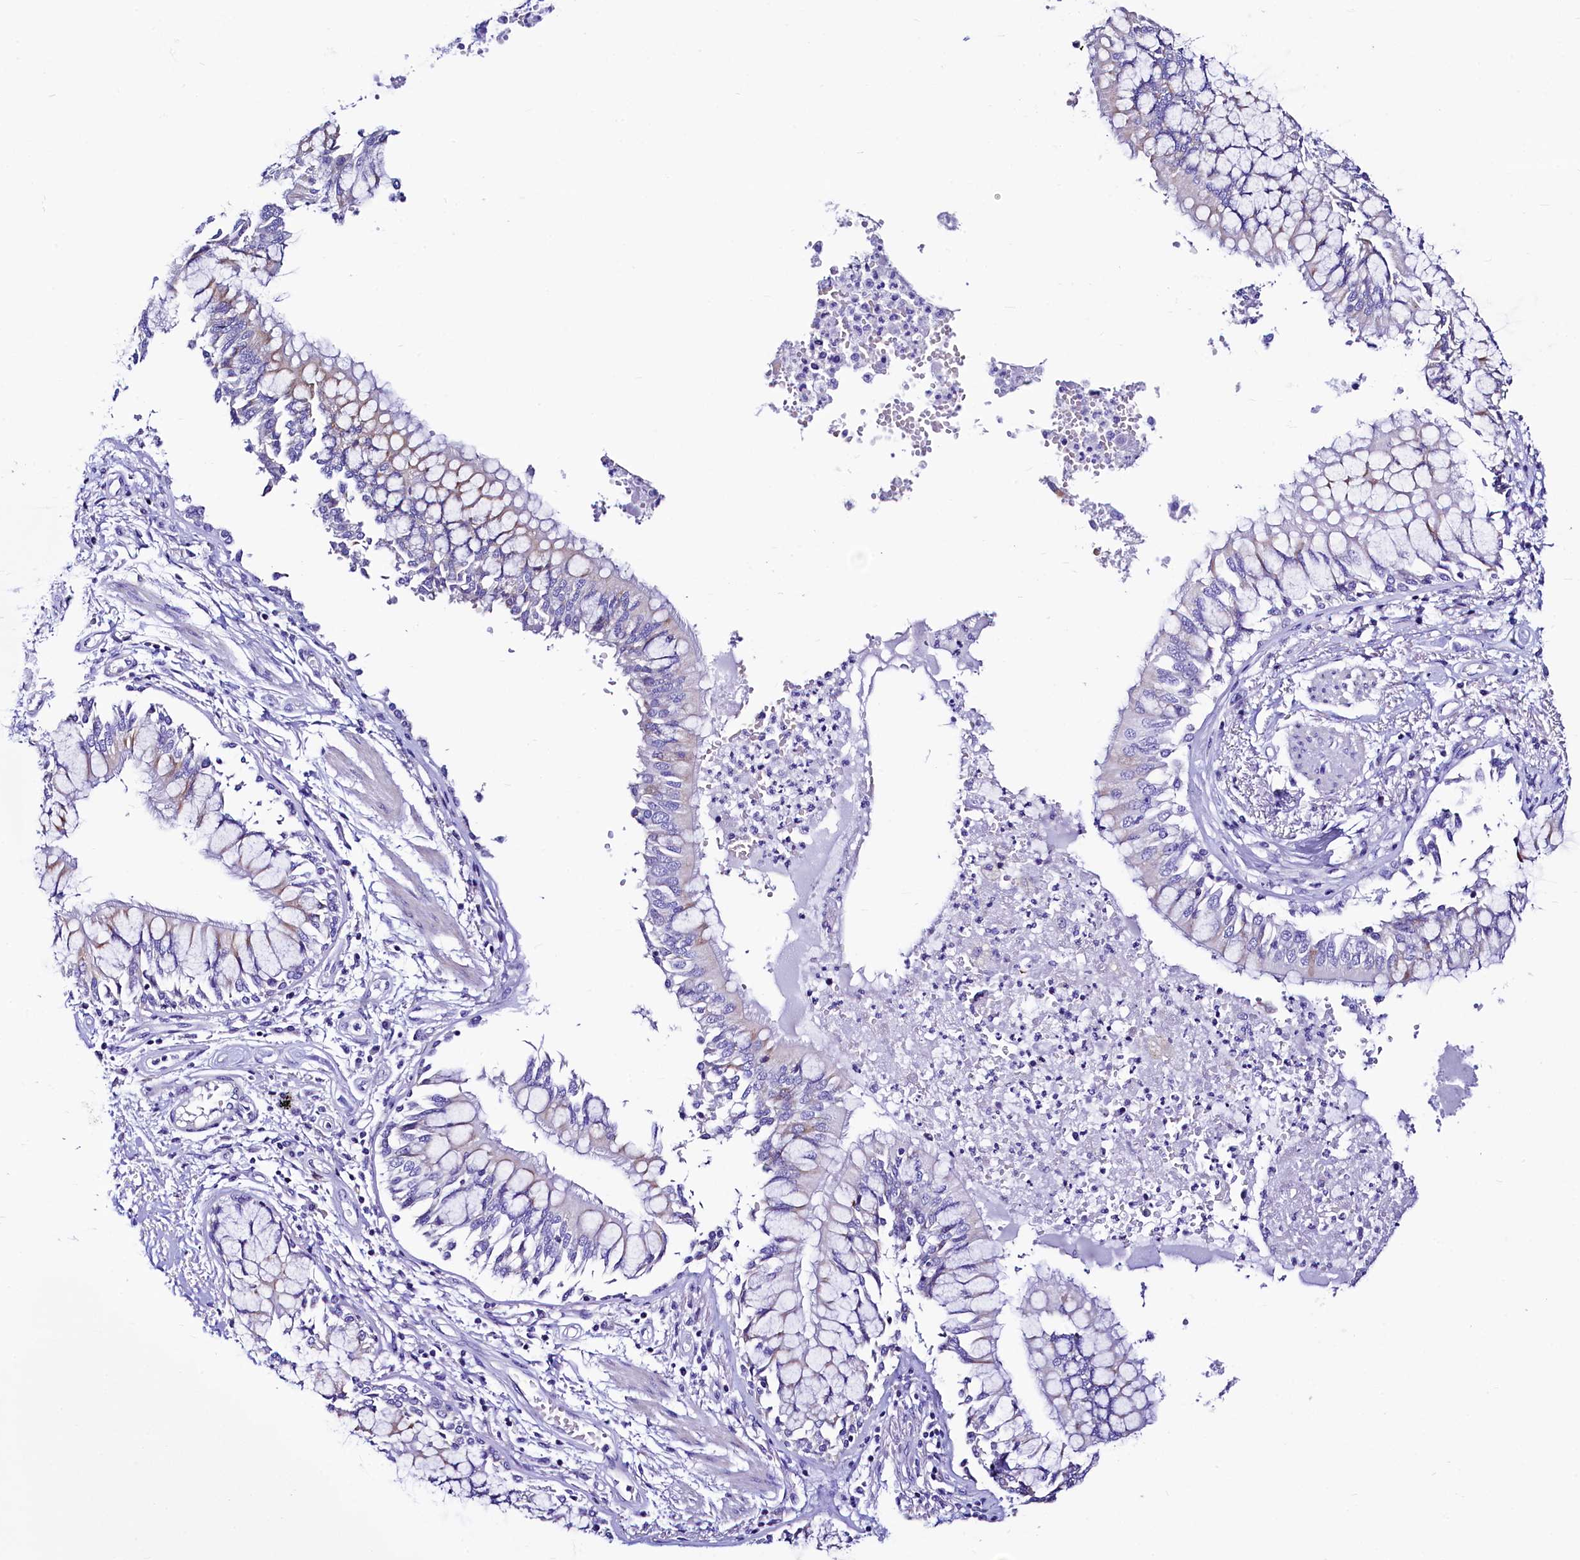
{"staining": {"intensity": "negative", "quantity": "none", "location": "none"}, "tissue": "bronchus", "cell_type": "Respiratory epithelial cells", "image_type": "normal", "snomed": [{"axis": "morphology", "description": "Normal tissue, NOS"}, {"axis": "topography", "description": "Cartilage tissue"}, {"axis": "topography", "description": "Bronchus"}, {"axis": "topography", "description": "Lung"}], "caption": "Respiratory epithelial cells are negative for brown protein staining in normal bronchus. (Immunohistochemistry, brightfield microscopy, high magnification).", "gene": "RBP3", "patient": {"sex": "female", "age": 49}}